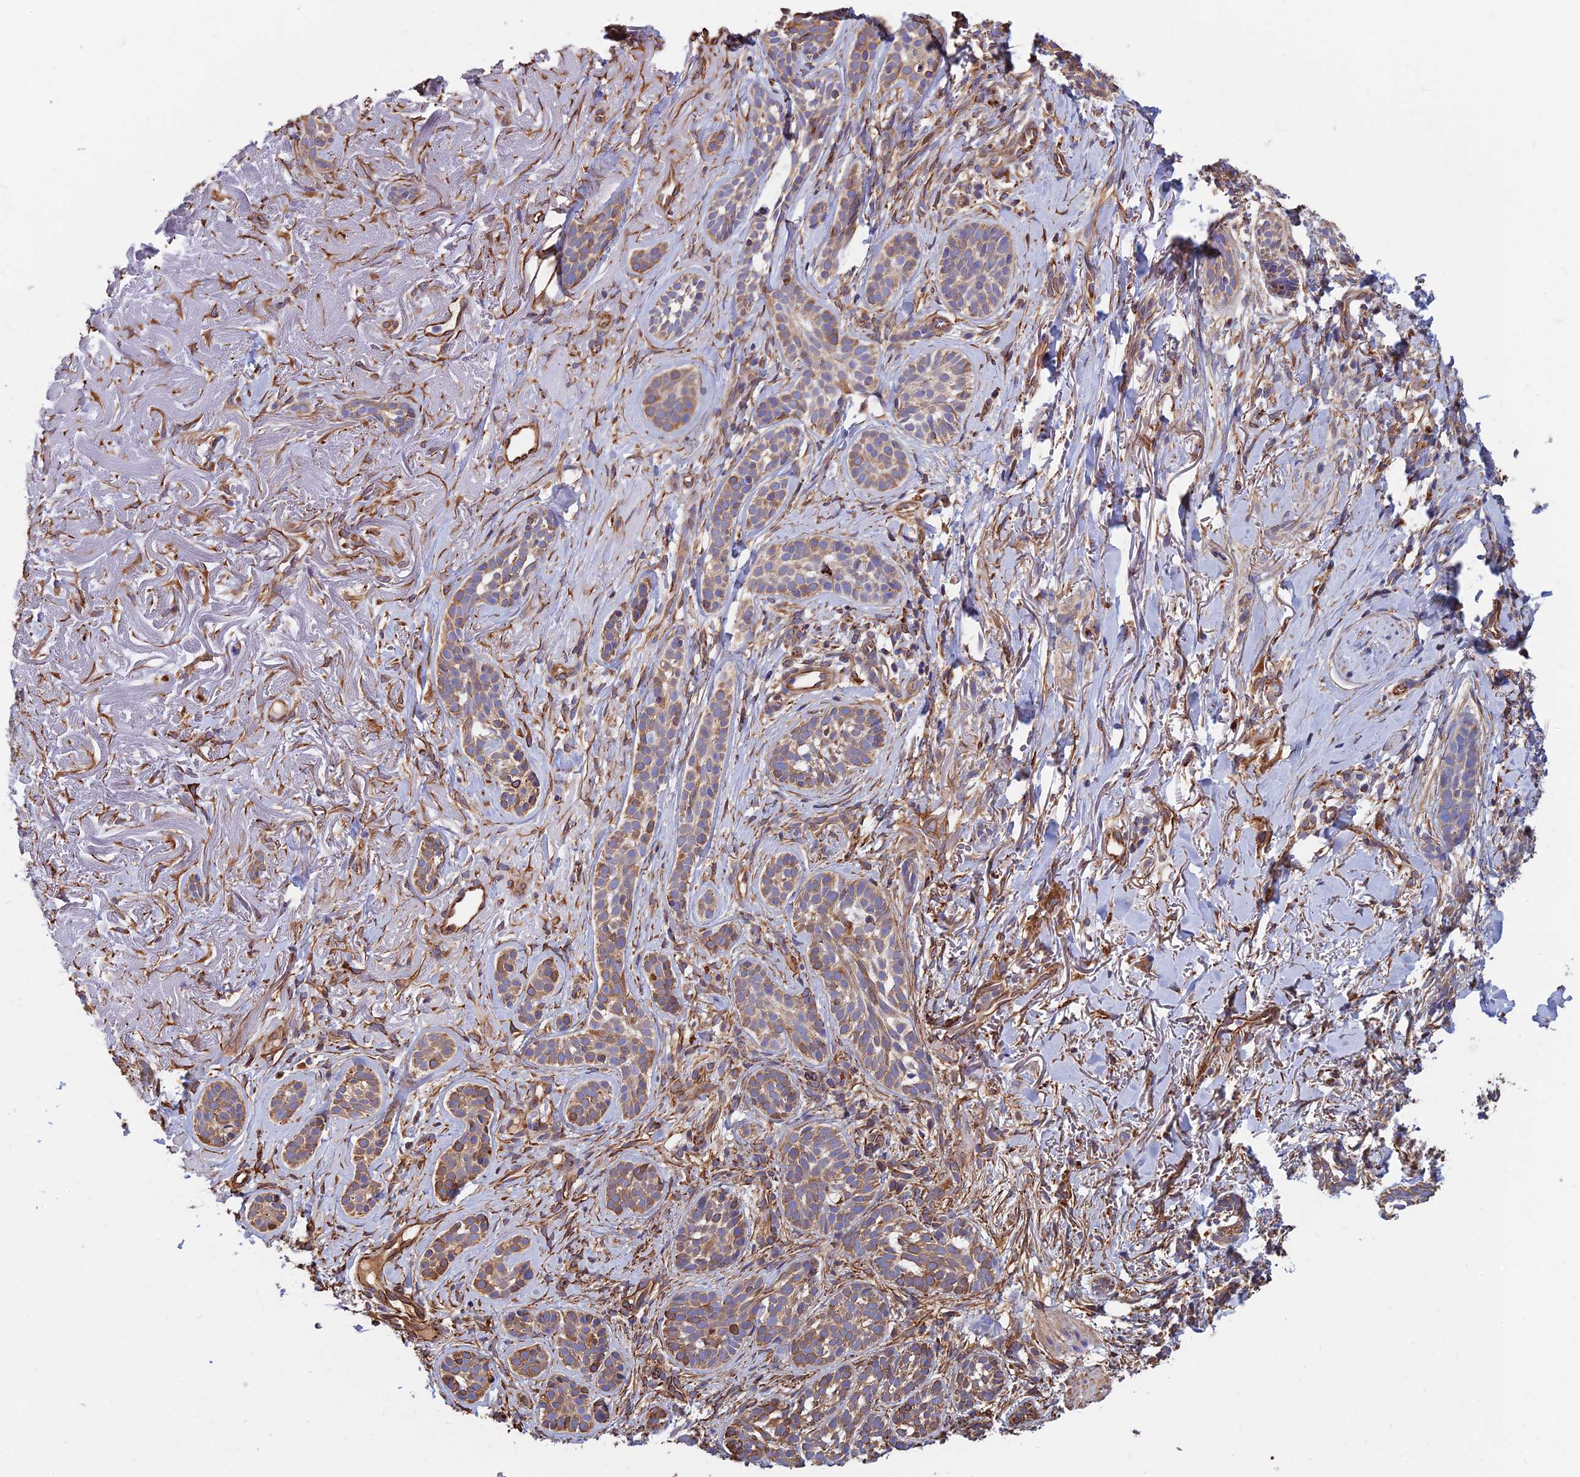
{"staining": {"intensity": "moderate", "quantity": ">75%", "location": "cytoplasmic/membranous"}, "tissue": "skin cancer", "cell_type": "Tumor cells", "image_type": "cancer", "snomed": [{"axis": "morphology", "description": "Basal cell carcinoma"}, {"axis": "topography", "description": "Skin"}], "caption": "Protein staining demonstrates moderate cytoplasmic/membranous positivity in about >75% of tumor cells in skin cancer.", "gene": "CDK18", "patient": {"sex": "male", "age": 71}}